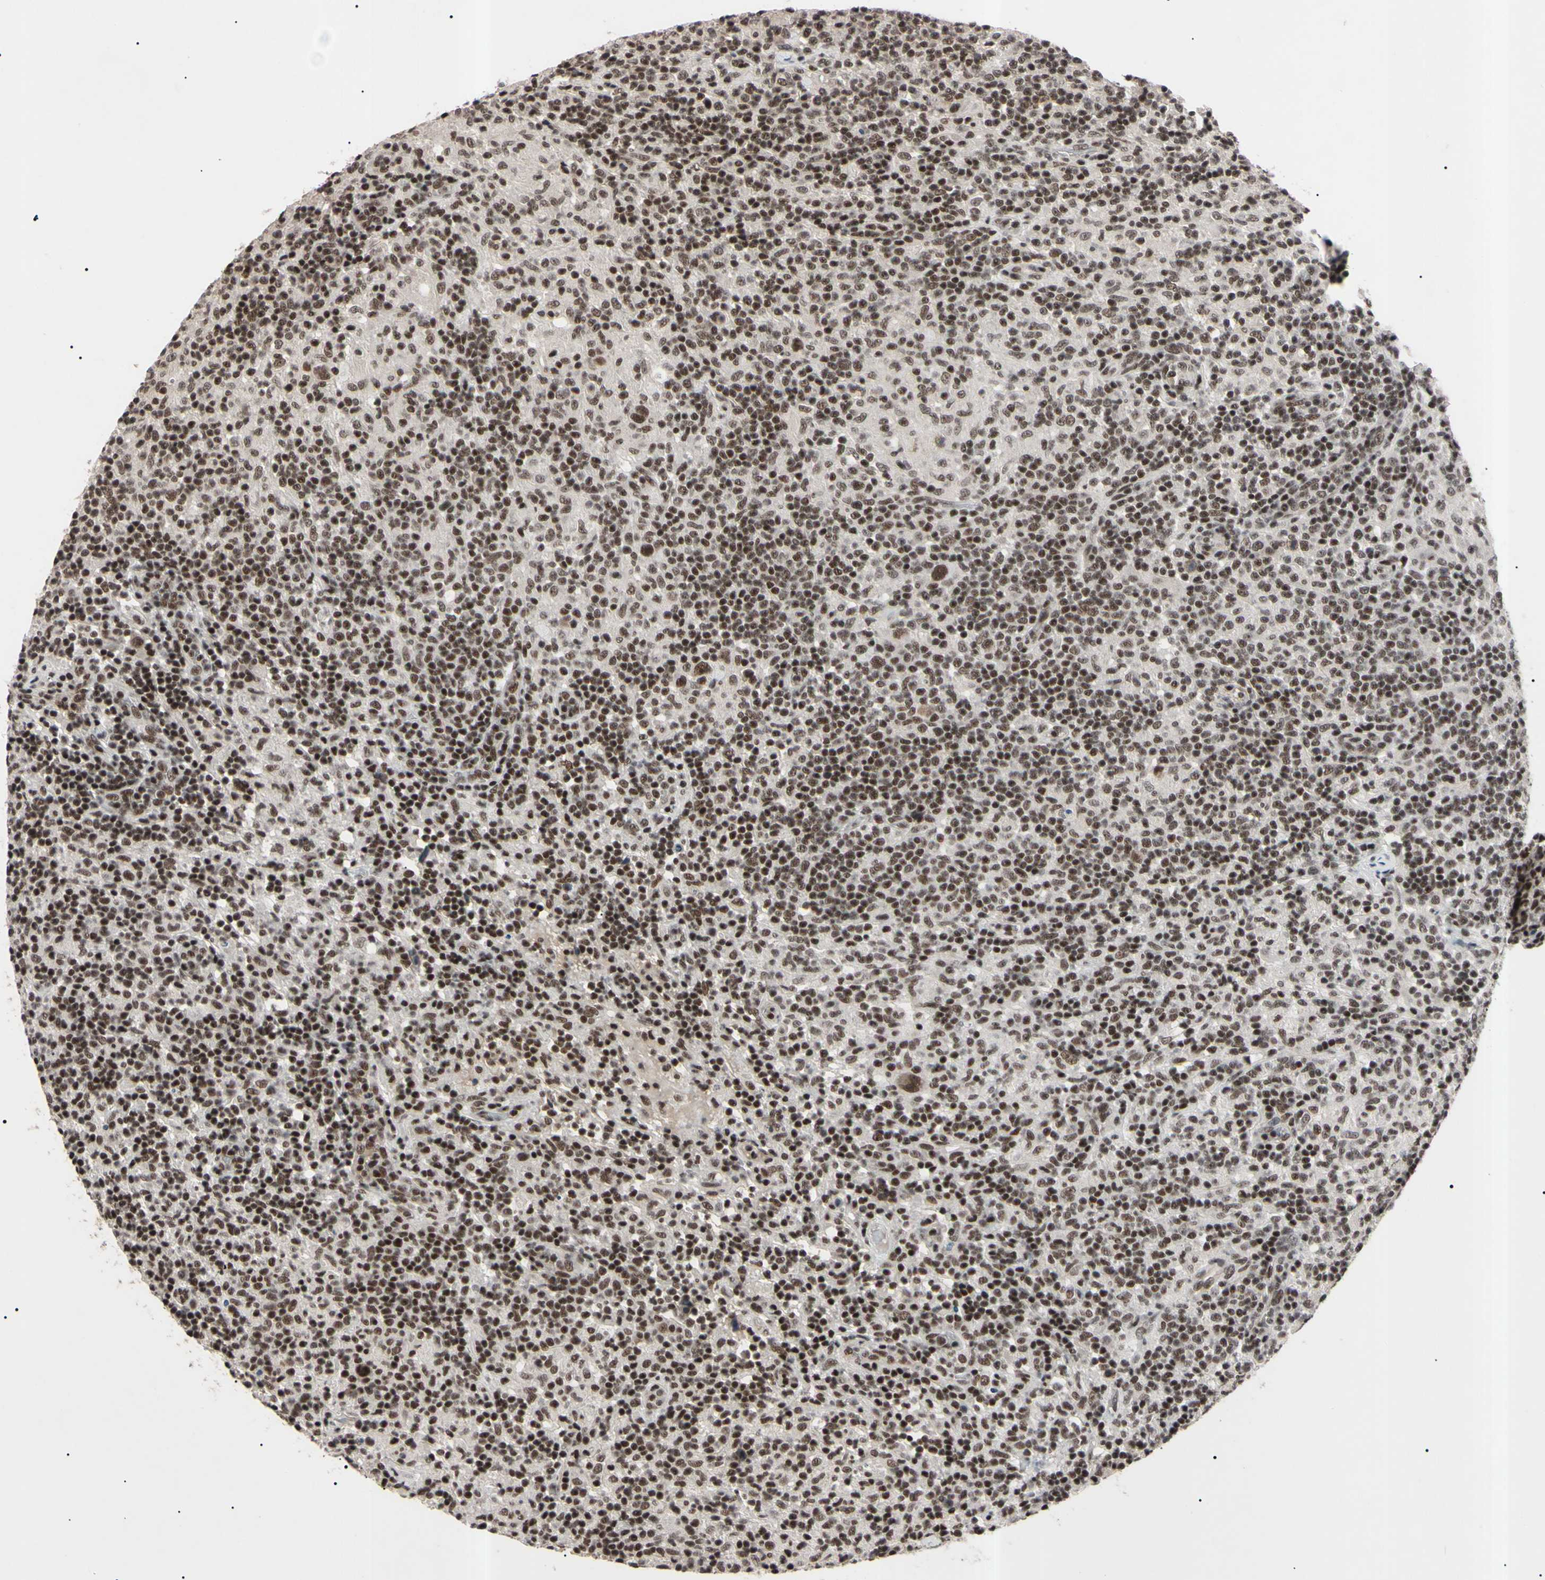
{"staining": {"intensity": "moderate", "quantity": ">75%", "location": "nuclear"}, "tissue": "lymphoma", "cell_type": "Tumor cells", "image_type": "cancer", "snomed": [{"axis": "morphology", "description": "Hodgkin's disease, NOS"}, {"axis": "topography", "description": "Lymph node"}], "caption": "The immunohistochemical stain labels moderate nuclear staining in tumor cells of Hodgkin's disease tissue. Nuclei are stained in blue.", "gene": "YY1", "patient": {"sex": "male", "age": 70}}